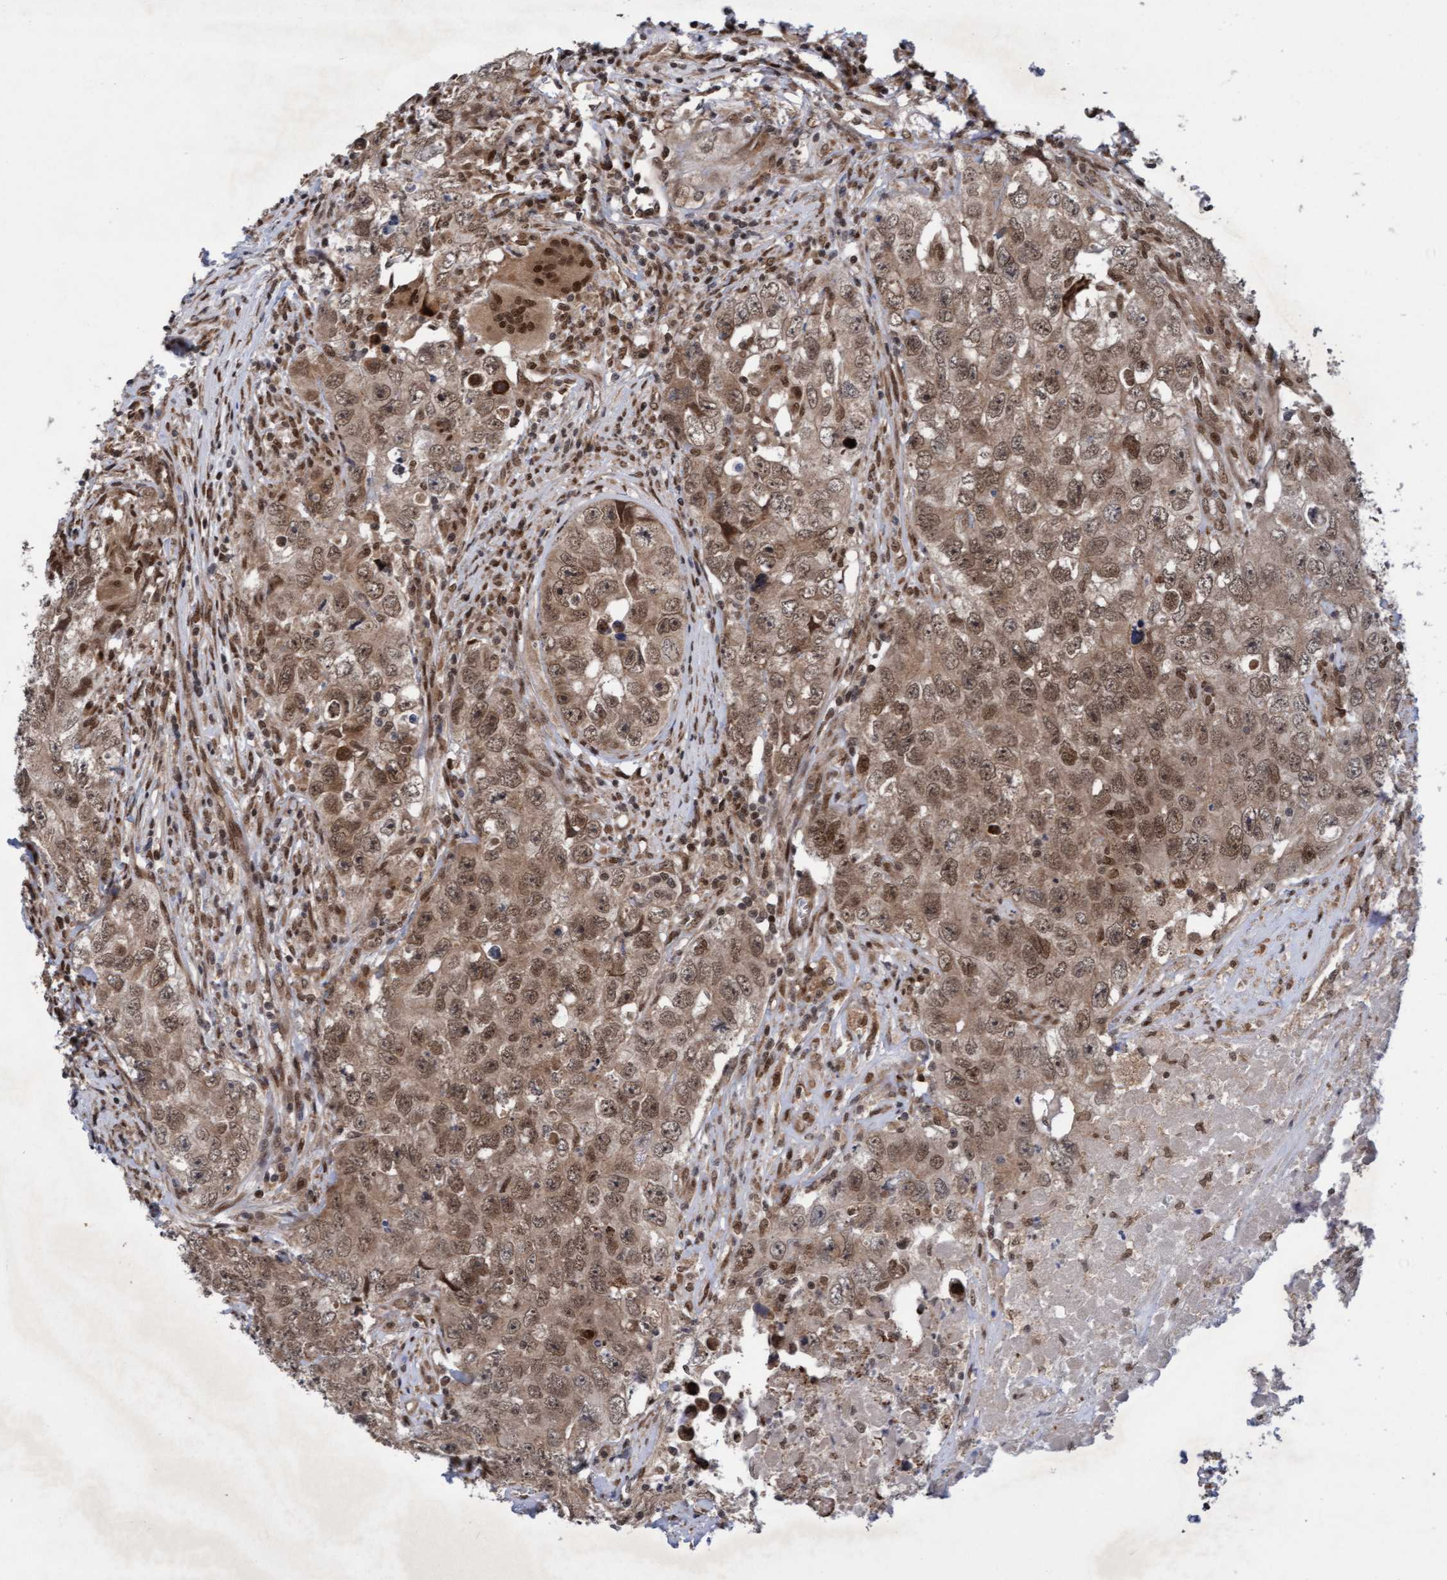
{"staining": {"intensity": "moderate", "quantity": ">75%", "location": "cytoplasmic/membranous,nuclear"}, "tissue": "testis cancer", "cell_type": "Tumor cells", "image_type": "cancer", "snomed": [{"axis": "morphology", "description": "Seminoma, NOS"}, {"axis": "morphology", "description": "Carcinoma, Embryonal, NOS"}, {"axis": "topography", "description": "Testis"}], "caption": "This histopathology image shows testis embryonal carcinoma stained with immunohistochemistry to label a protein in brown. The cytoplasmic/membranous and nuclear of tumor cells show moderate positivity for the protein. Nuclei are counter-stained blue.", "gene": "TANC2", "patient": {"sex": "male", "age": 43}}